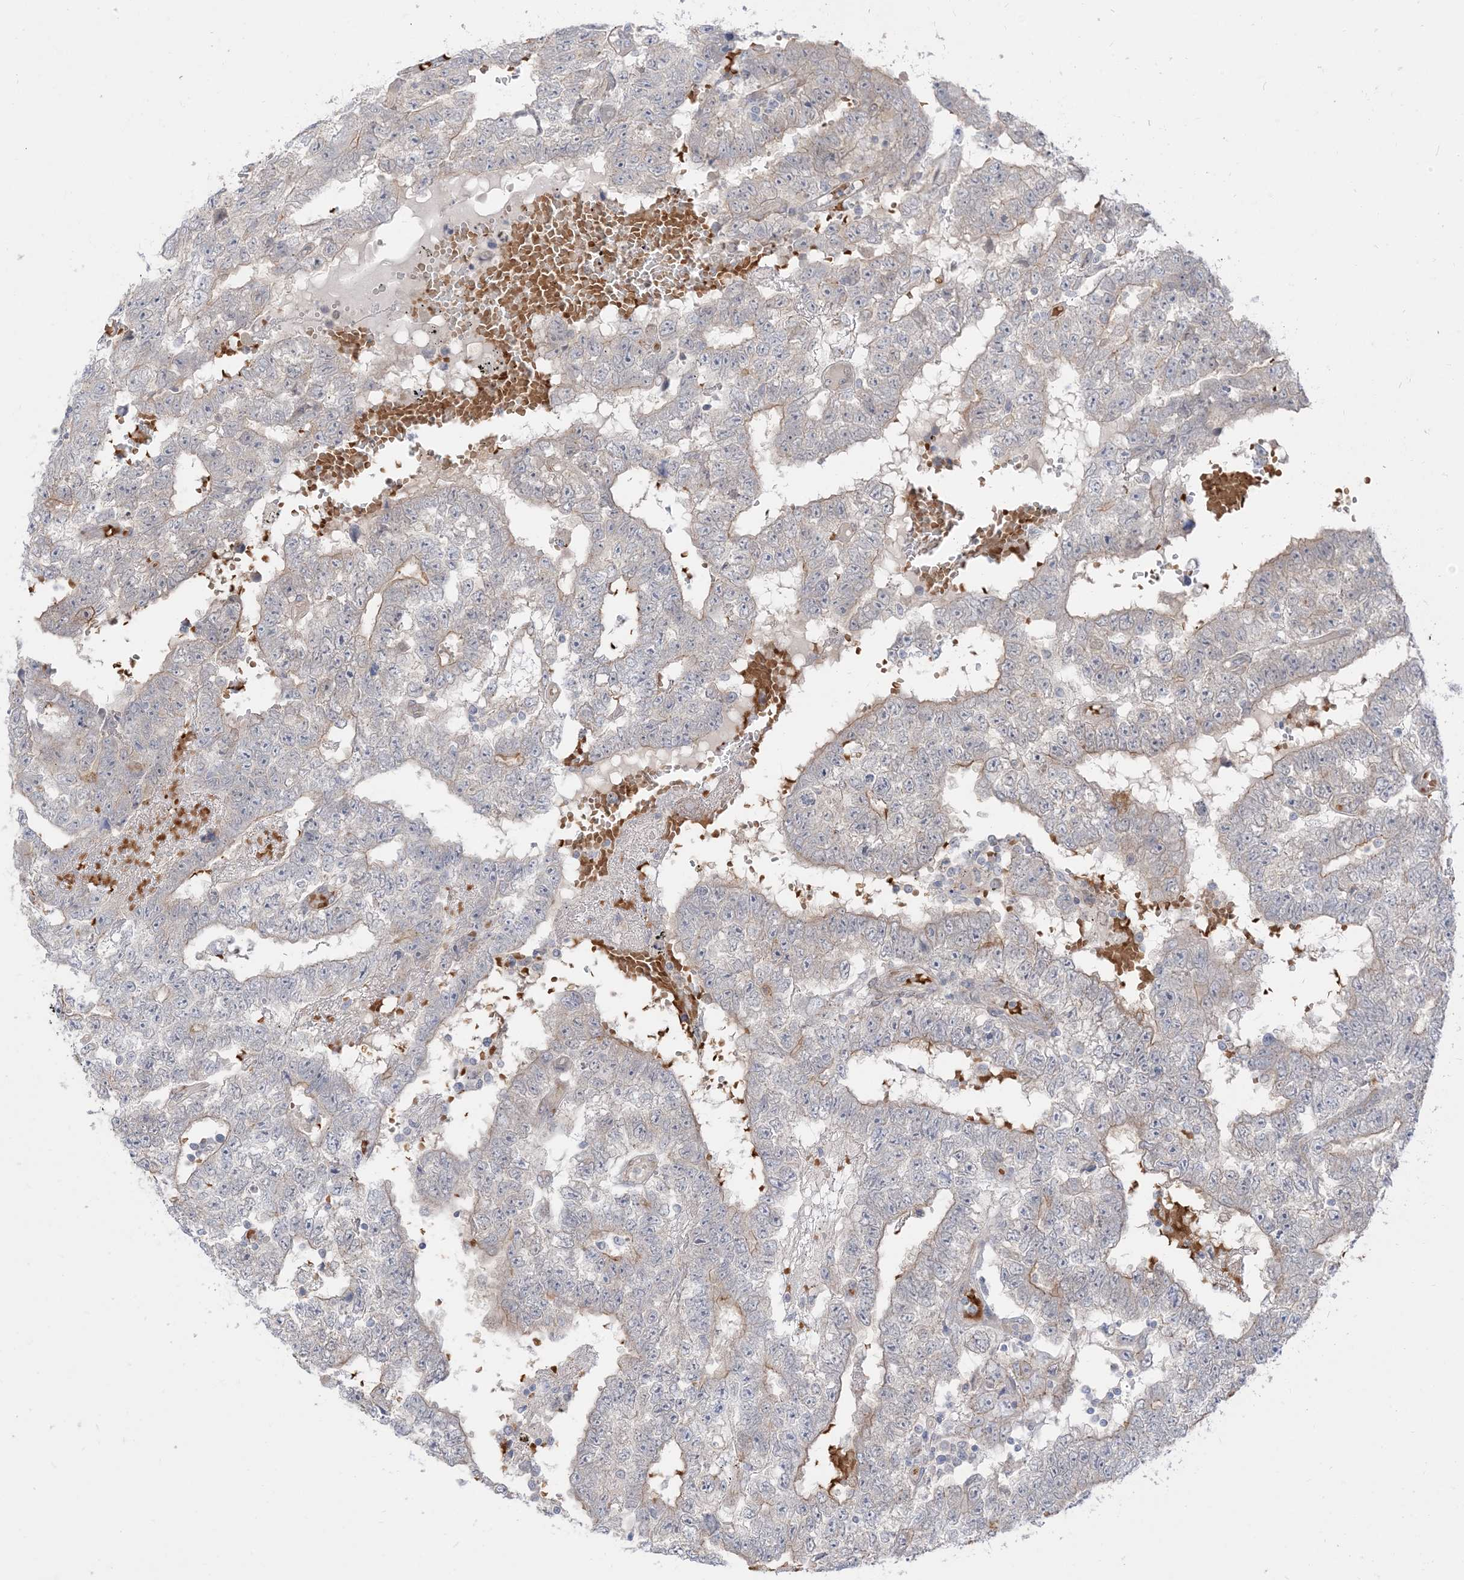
{"staining": {"intensity": "weak", "quantity": "<25%", "location": "cytoplasmic/membranous"}, "tissue": "testis cancer", "cell_type": "Tumor cells", "image_type": "cancer", "snomed": [{"axis": "morphology", "description": "Carcinoma, Embryonal, NOS"}, {"axis": "topography", "description": "Testis"}], "caption": "Tumor cells are negative for protein expression in human embryonal carcinoma (testis).", "gene": "RIN1", "patient": {"sex": "male", "age": 25}}